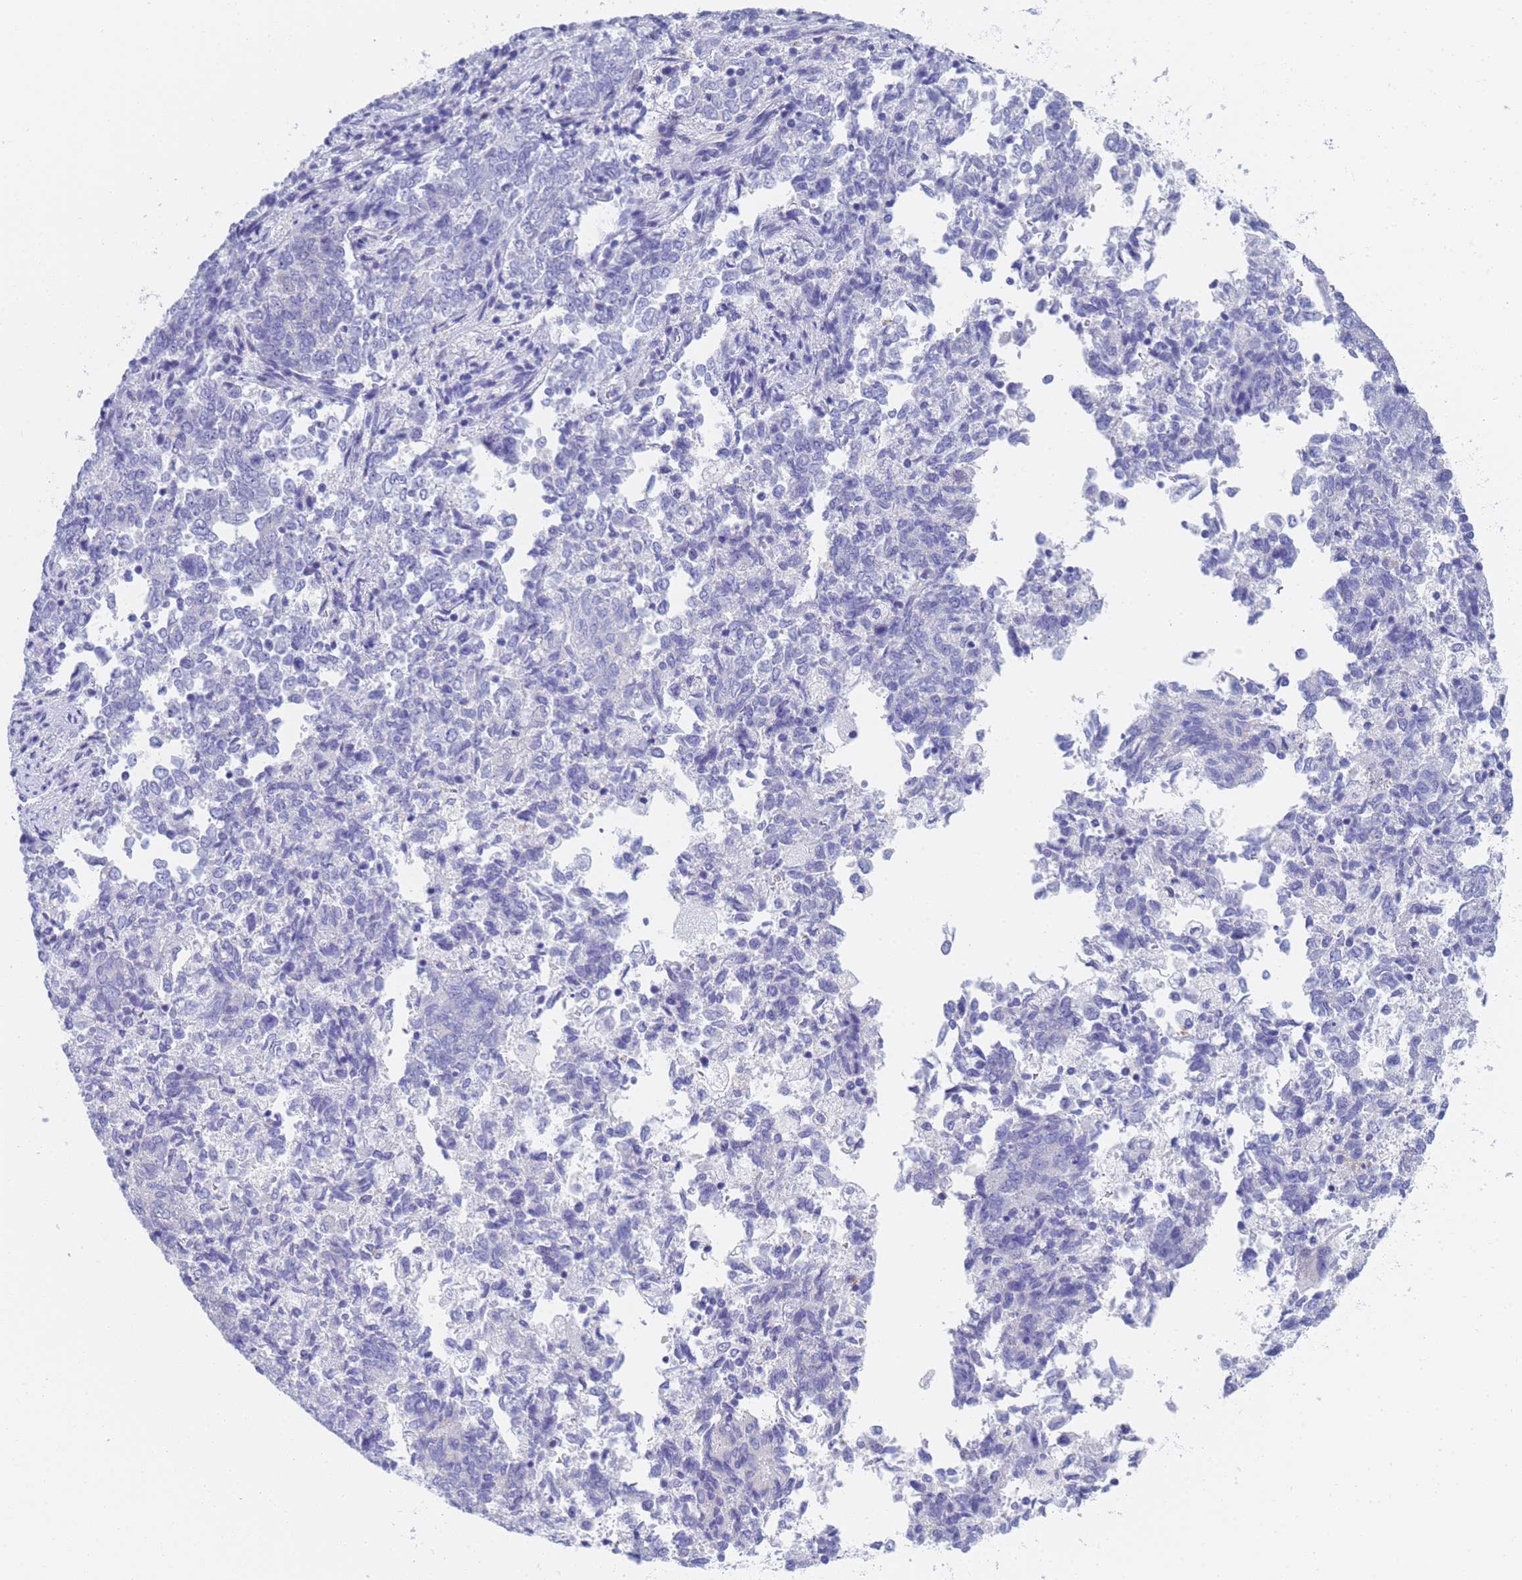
{"staining": {"intensity": "negative", "quantity": "none", "location": "none"}, "tissue": "endometrial cancer", "cell_type": "Tumor cells", "image_type": "cancer", "snomed": [{"axis": "morphology", "description": "Adenocarcinoma, NOS"}, {"axis": "topography", "description": "Endometrium"}], "caption": "An image of human endometrial cancer (adenocarcinoma) is negative for staining in tumor cells.", "gene": "STATH", "patient": {"sex": "female", "age": 80}}